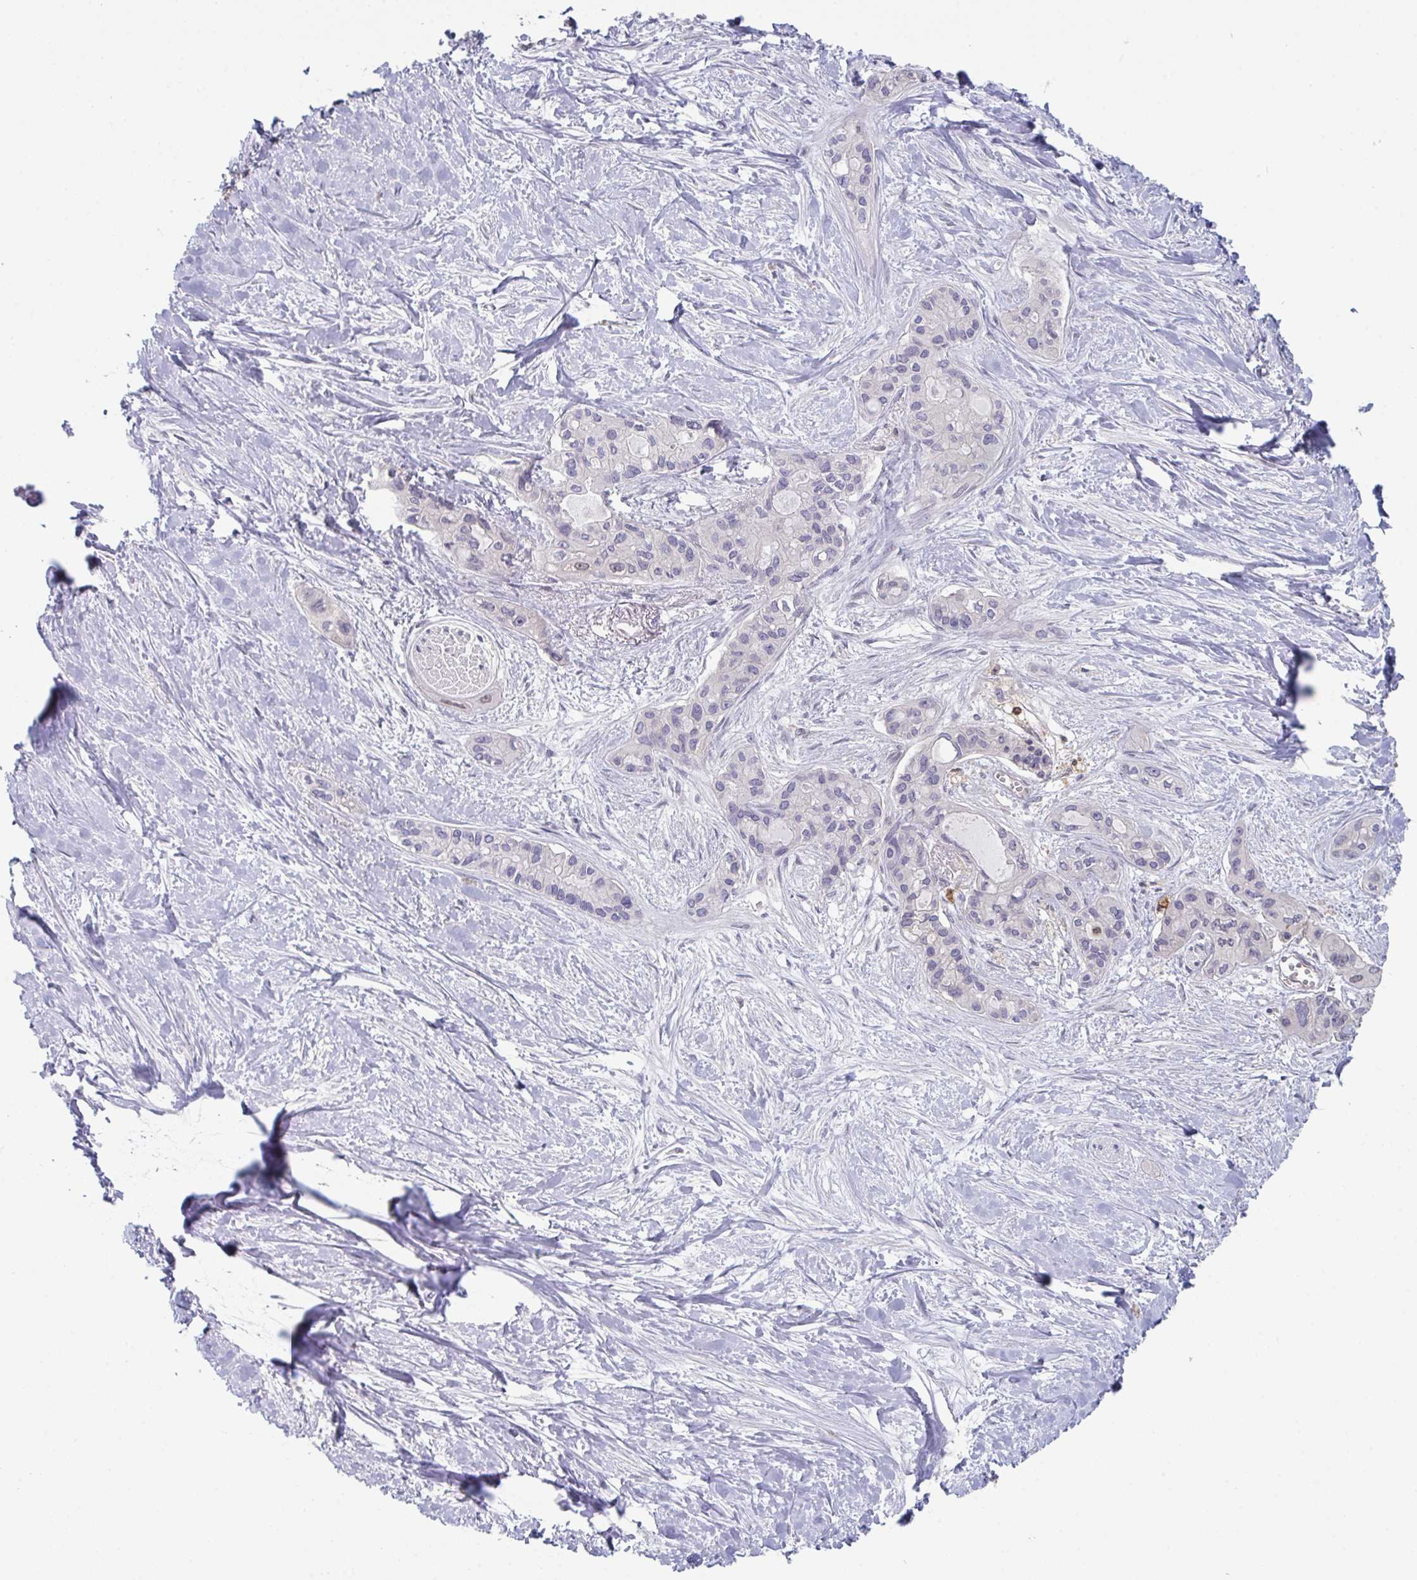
{"staining": {"intensity": "negative", "quantity": "none", "location": "none"}, "tissue": "pancreatic cancer", "cell_type": "Tumor cells", "image_type": "cancer", "snomed": [{"axis": "morphology", "description": "Adenocarcinoma, NOS"}, {"axis": "topography", "description": "Pancreas"}], "caption": "Immunohistochemistry (IHC) of pancreatic cancer (adenocarcinoma) demonstrates no staining in tumor cells.", "gene": "PTPRD", "patient": {"sex": "female", "age": 50}}